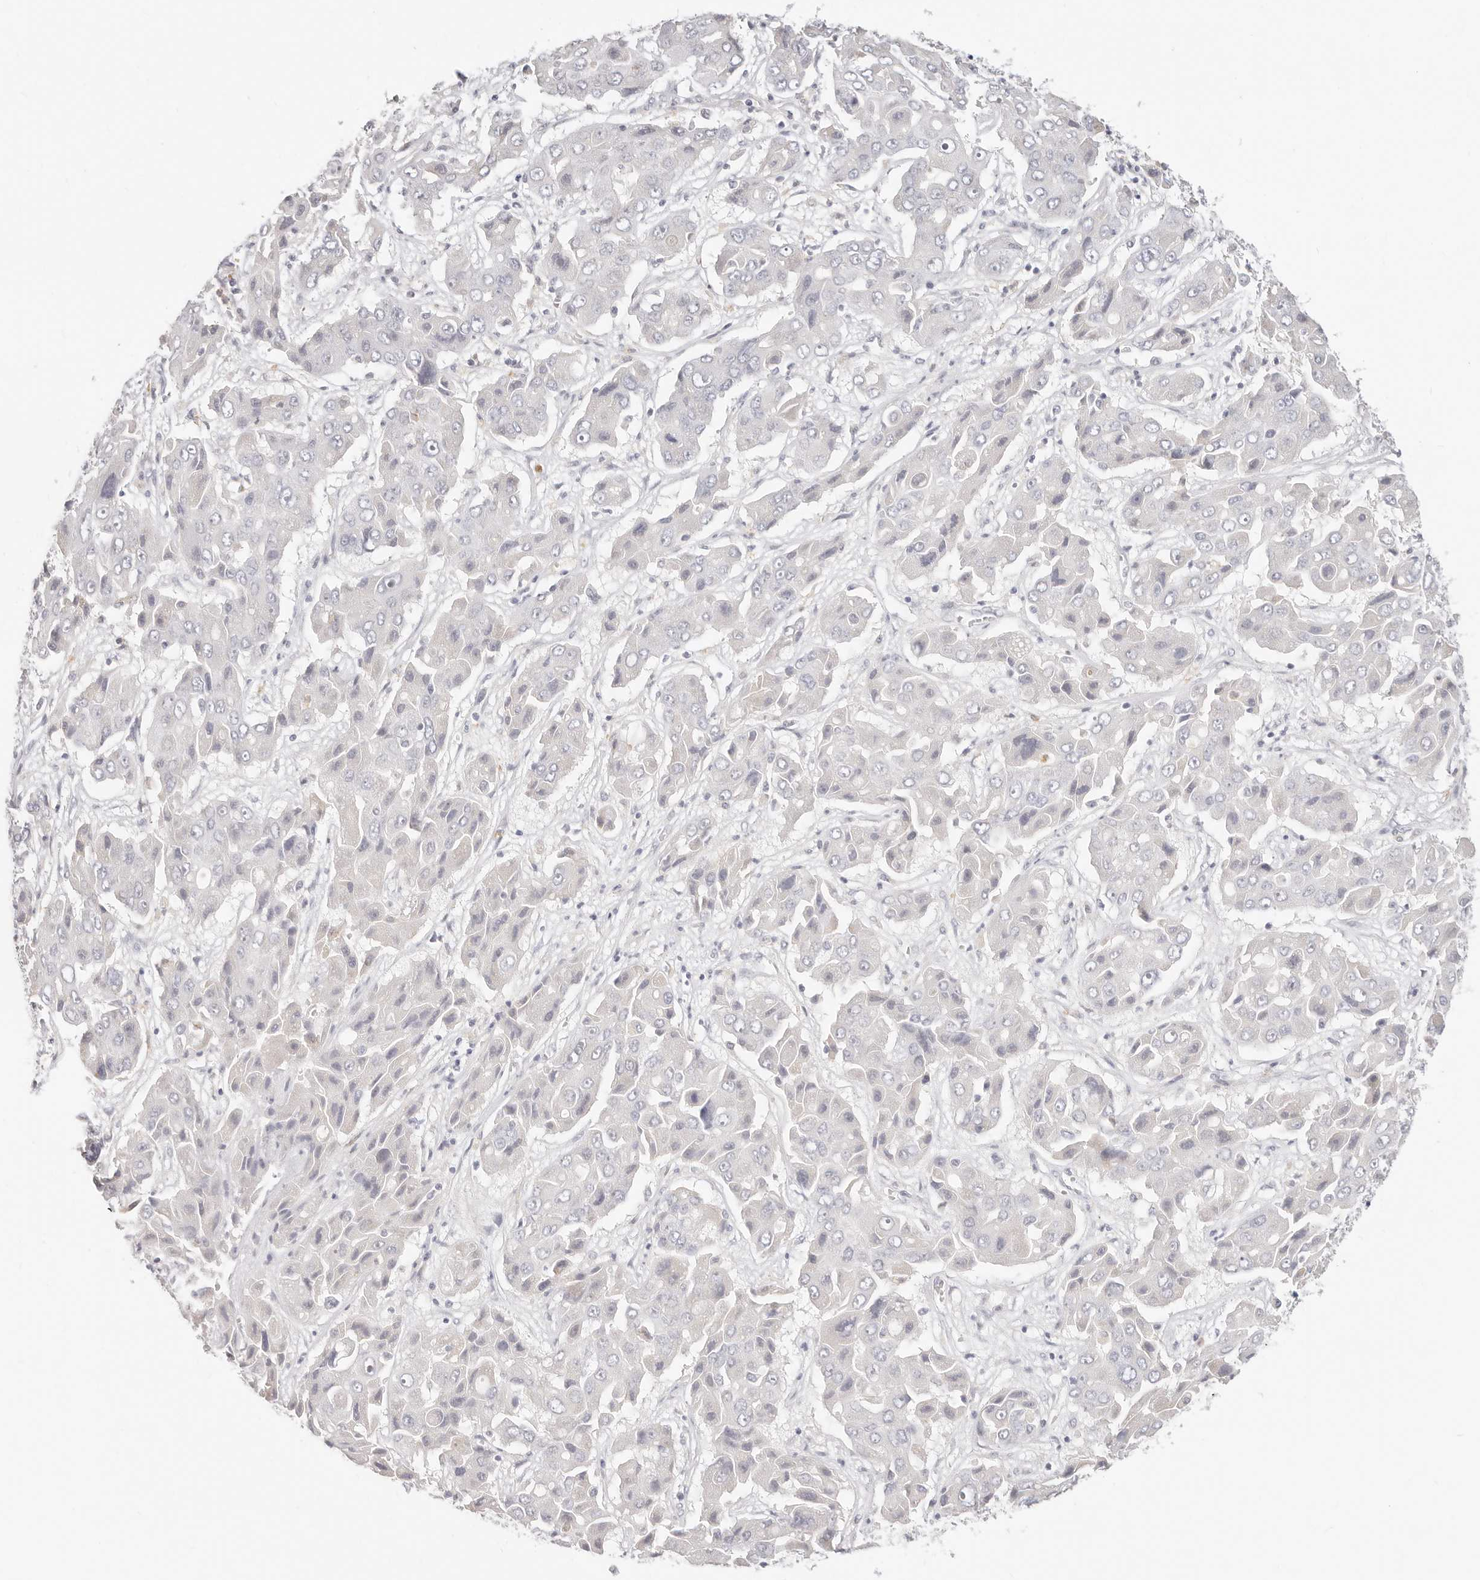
{"staining": {"intensity": "negative", "quantity": "none", "location": "none"}, "tissue": "liver cancer", "cell_type": "Tumor cells", "image_type": "cancer", "snomed": [{"axis": "morphology", "description": "Cholangiocarcinoma"}, {"axis": "topography", "description": "Liver"}], "caption": "Immunohistochemical staining of liver cancer exhibits no significant staining in tumor cells.", "gene": "ASCL1", "patient": {"sex": "male", "age": 67}}